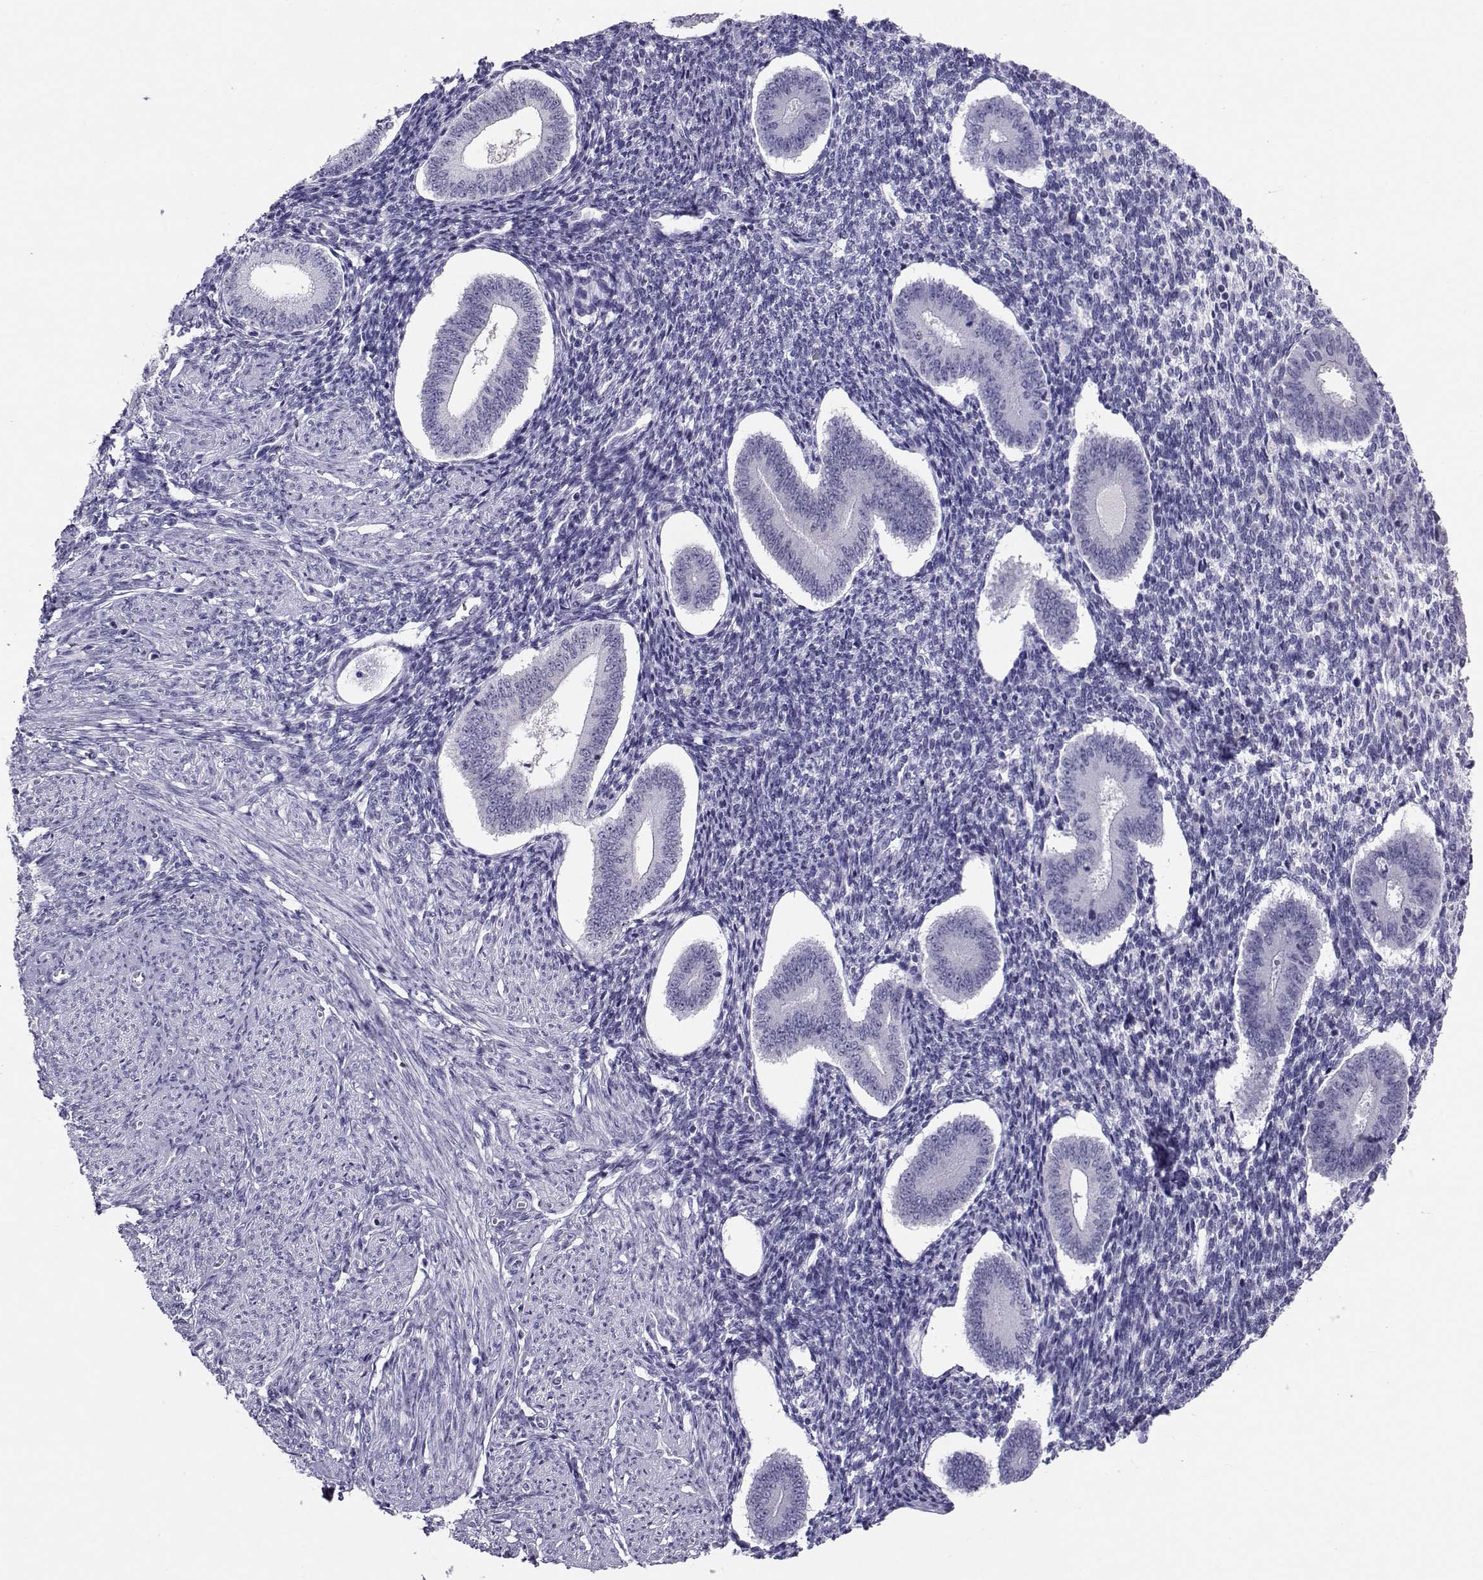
{"staining": {"intensity": "negative", "quantity": "none", "location": "none"}, "tissue": "endometrium", "cell_type": "Cells in endometrial stroma", "image_type": "normal", "snomed": [{"axis": "morphology", "description": "Normal tissue, NOS"}, {"axis": "topography", "description": "Endometrium"}], "caption": "High magnification brightfield microscopy of benign endometrium stained with DAB (3,3'-diaminobenzidine) (brown) and counterstained with hematoxylin (blue): cells in endometrial stroma show no significant staining. (DAB IHC with hematoxylin counter stain).", "gene": "PGK1", "patient": {"sex": "female", "age": 40}}